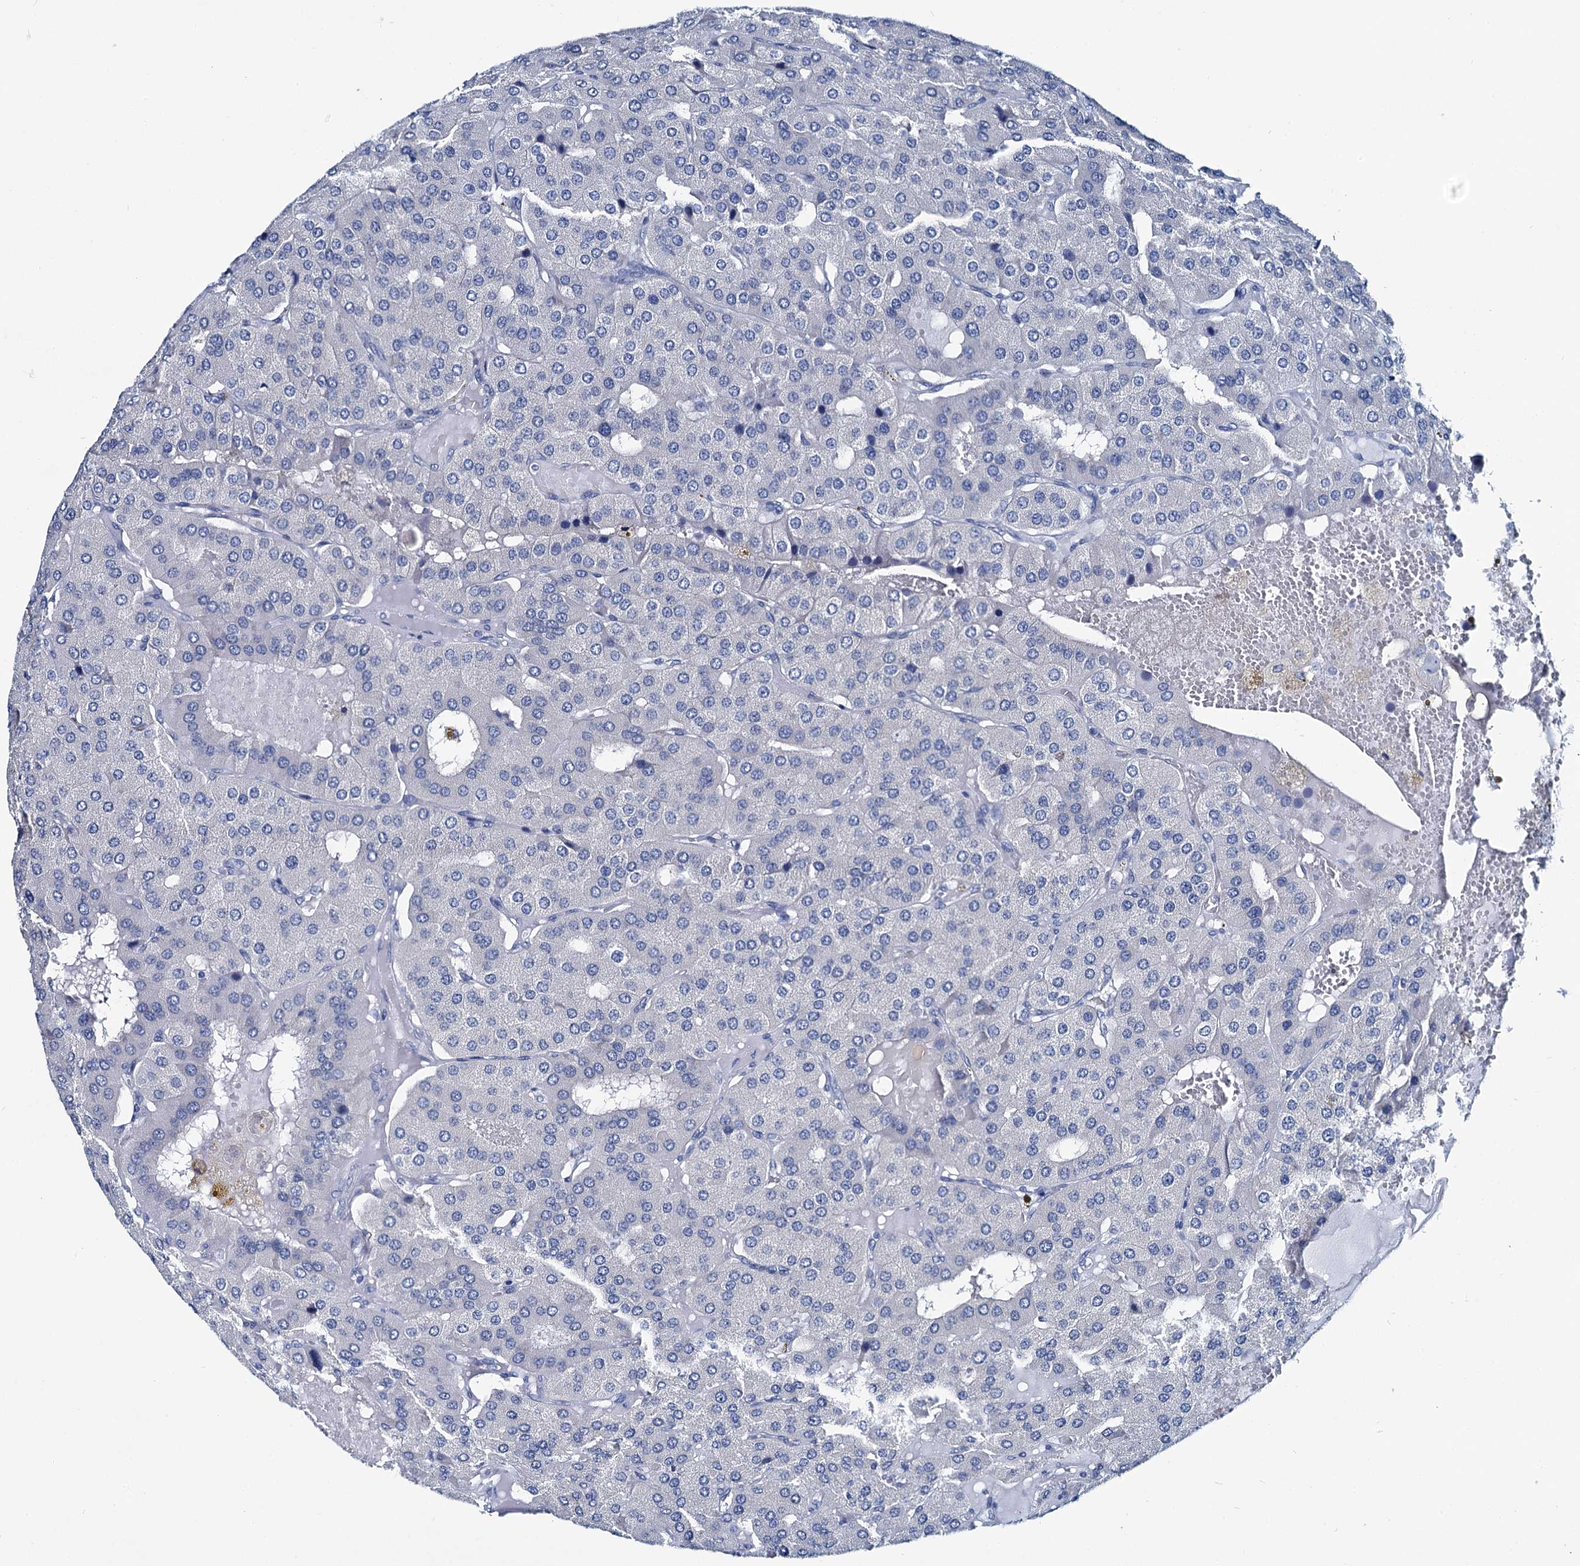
{"staining": {"intensity": "negative", "quantity": "none", "location": "none"}, "tissue": "parathyroid gland", "cell_type": "Glandular cells", "image_type": "normal", "snomed": [{"axis": "morphology", "description": "Normal tissue, NOS"}, {"axis": "morphology", "description": "Adenoma, NOS"}, {"axis": "topography", "description": "Parathyroid gland"}], "caption": "Immunohistochemistry photomicrograph of normal parathyroid gland stained for a protein (brown), which exhibits no positivity in glandular cells.", "gene": "MIOX", "patient": {"sex": "female", "age": 86}}